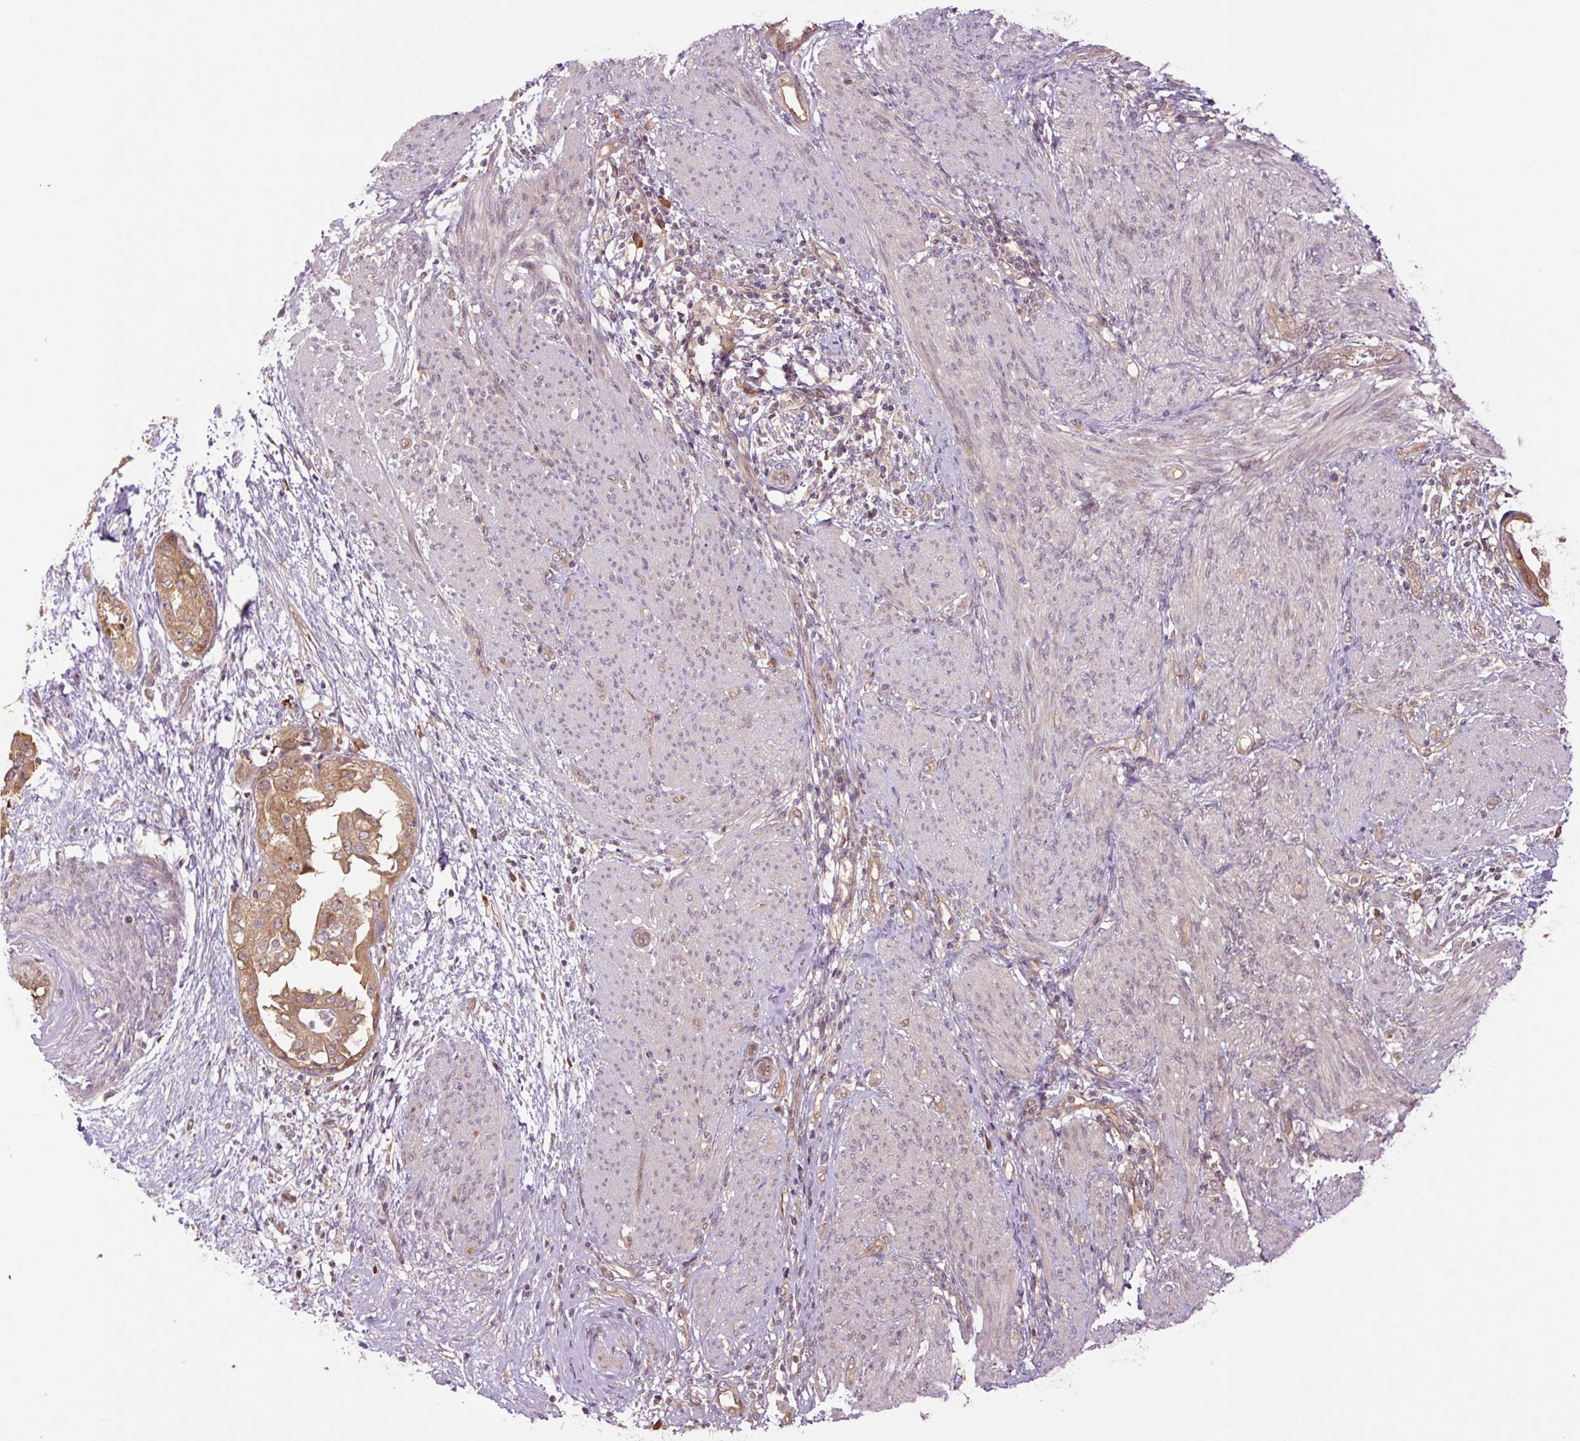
{"staining": {"intensity": "moderate", "quantity": ">75%", "location": "cytoplasmic/membranous"}, "tissue": "endometrial cancer", "cell_type": "Tumor cells", "image_type": "cancer", "snomed": [{"axis": "morphology", "description": "Adenocarcinoma, NOS"}, {"axis": "topography", "description": "Endometrium"}], "caption": "Moderate cytoplasmic/membranous positivity is present in approximately >75% of tumor cells in endometrial adenocarcinoma.", "gene": "TPT1", "patient": {"sex": "female", "age": 85}}